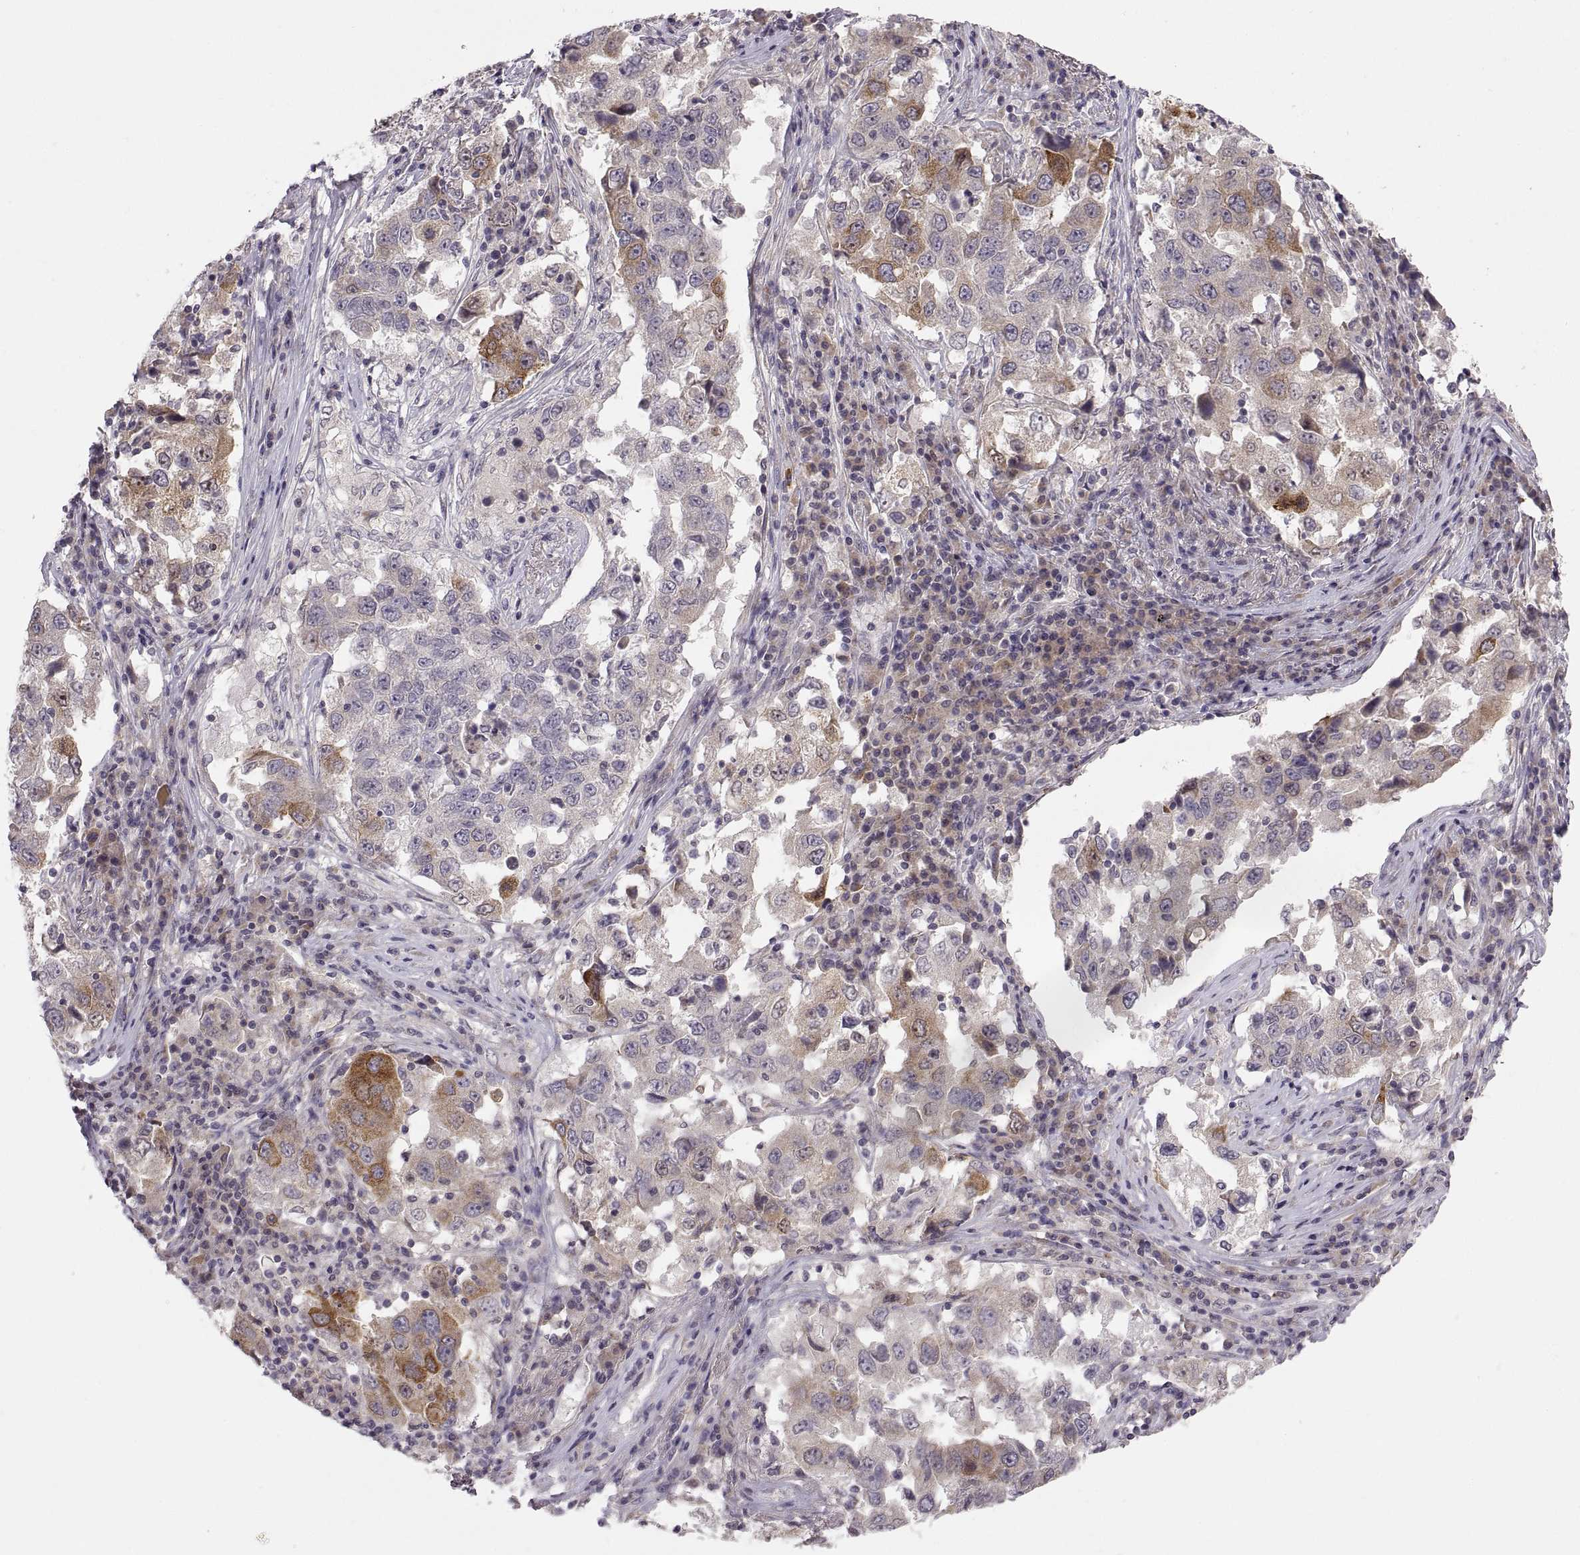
{"staining": {"intensity": "moderate", "quantity": "<25%", "location": "cytoplasmic/membranous"}, "tissue": "lung cancer", "cell_type": "Tumor cells", "image_type": "cancer", "snomed": [{"axis": "morphology", "description": "Adenocarcinoma, NOS"}, {"axis": "topography", "description": "Lung"}], "caption": "High-power microscopy captured an immunohistochemistry image of lung cancer (adenocarcinoma), revealing moderate cytoplasmic/membranous expression in approximately <25% of tumor cells.", "gene": "HMGCR", "patient": {"sex": "male", "age": 73}}